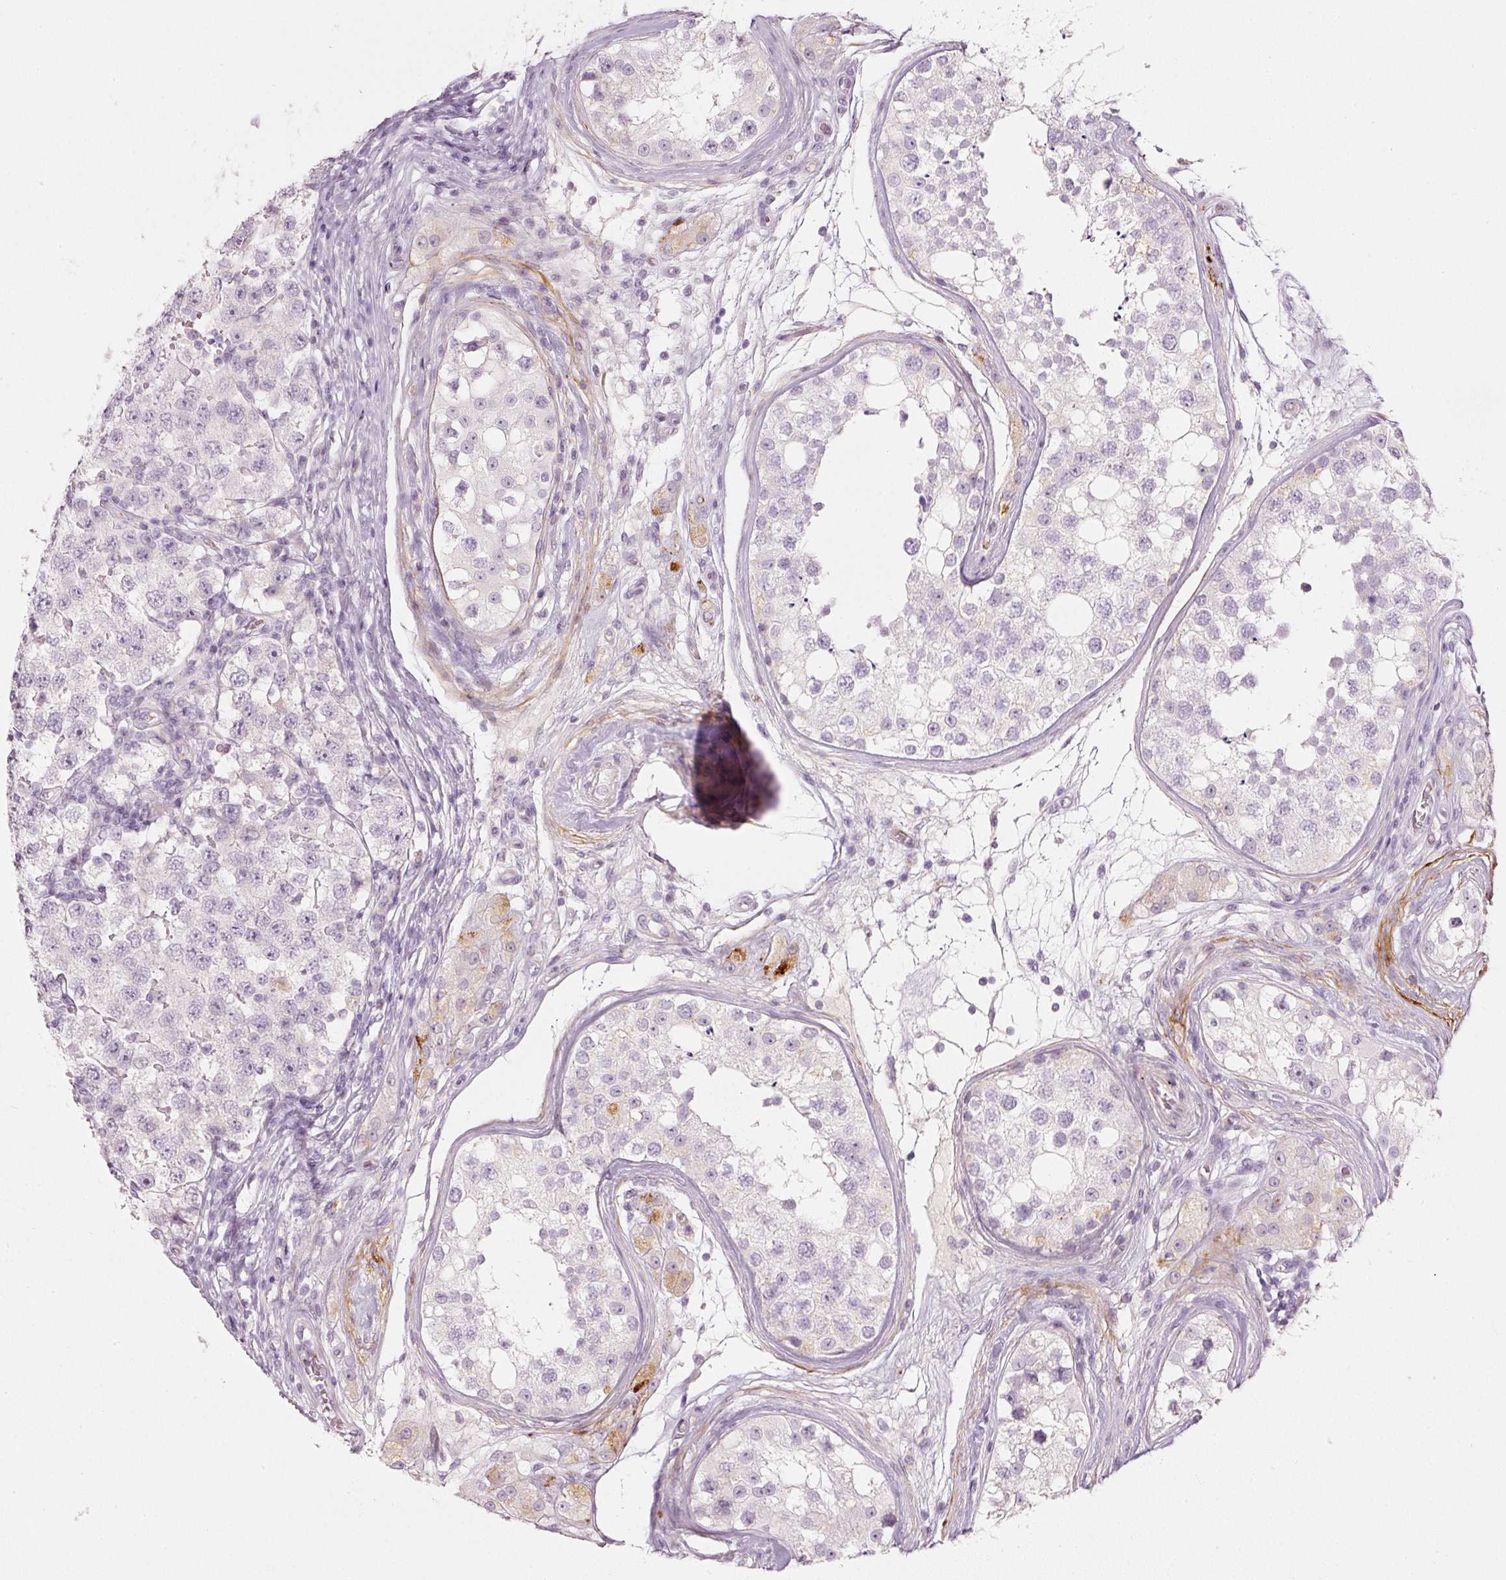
{"staining": {"intensity": "negative", "quantity": "none", "location": "none"}, "tissue": "testis cancer", "cell_type": "Tumor cells", "image_type": "cancer", "snomed": [{"axis": "morphology", "description": "Seminoma, NOS"}, {"axis": "topography", "description": "Testis"}], "caption": "Immunohistochemistry photomicrograph of human testis seminoma stained for a protein (brown), which reveals no staining in tumor cells. (Brightfield microscopy of DAB immunohistochemistry at high magnification).", "gene": "LECT2", "patient": {"sex": "male", "age": 34}}